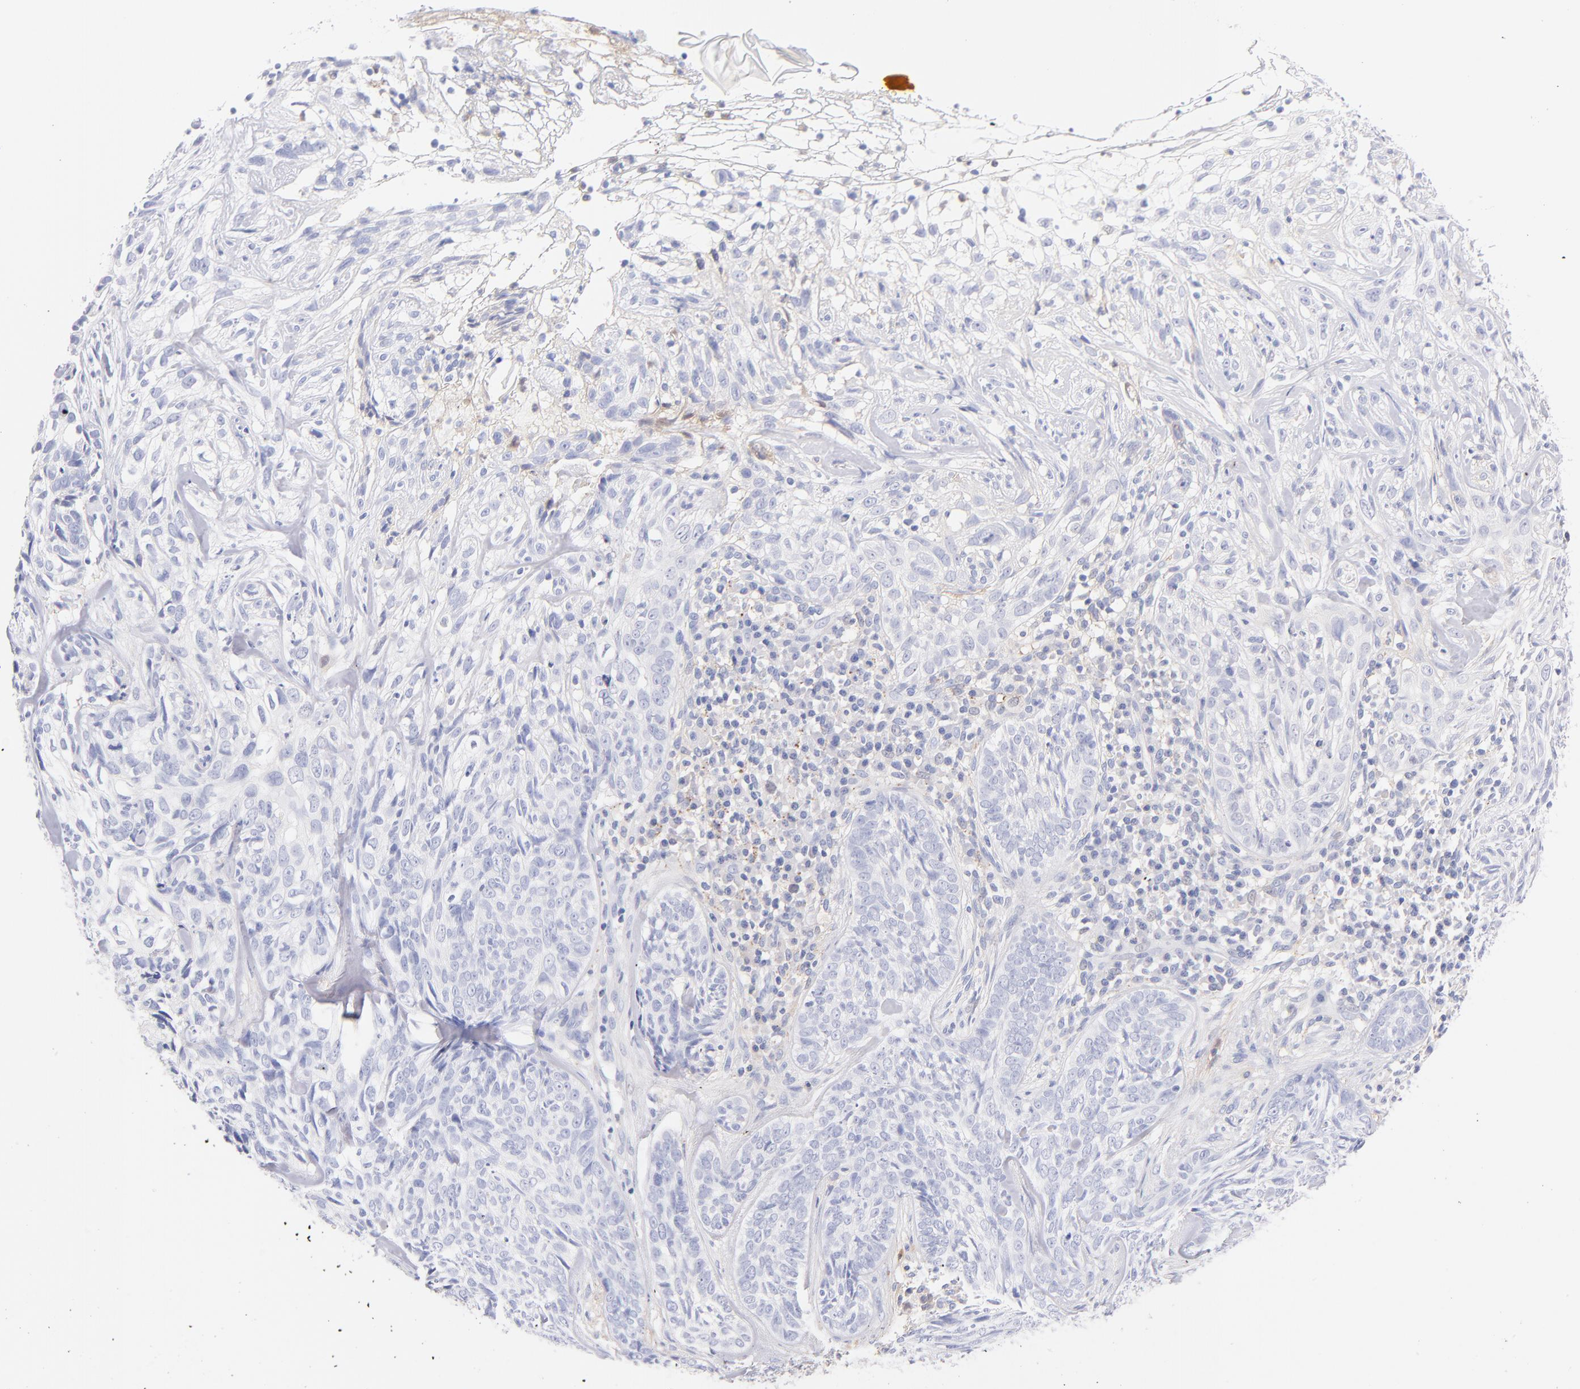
{"staining": {"intensity": "negative", "quantity": "none", "location": "none"}, "tissue": "skin cancer", "cell_type": "Tumor cells", "image_type": "cancer", "snomed": [{"axis": "morphology", "description": "Basal cell carcinoma"}, {"axis": "topography", "description": "Skin"}], "caption": "This micrograph is of skin basal cell carcinoma stained with immunohistochemistry to label a protein in brown with the nuclei are counter-stained blue. There is no expression in tumor cells.", "gene": "HP", "patient": {"sex": "male", "age": 72}}